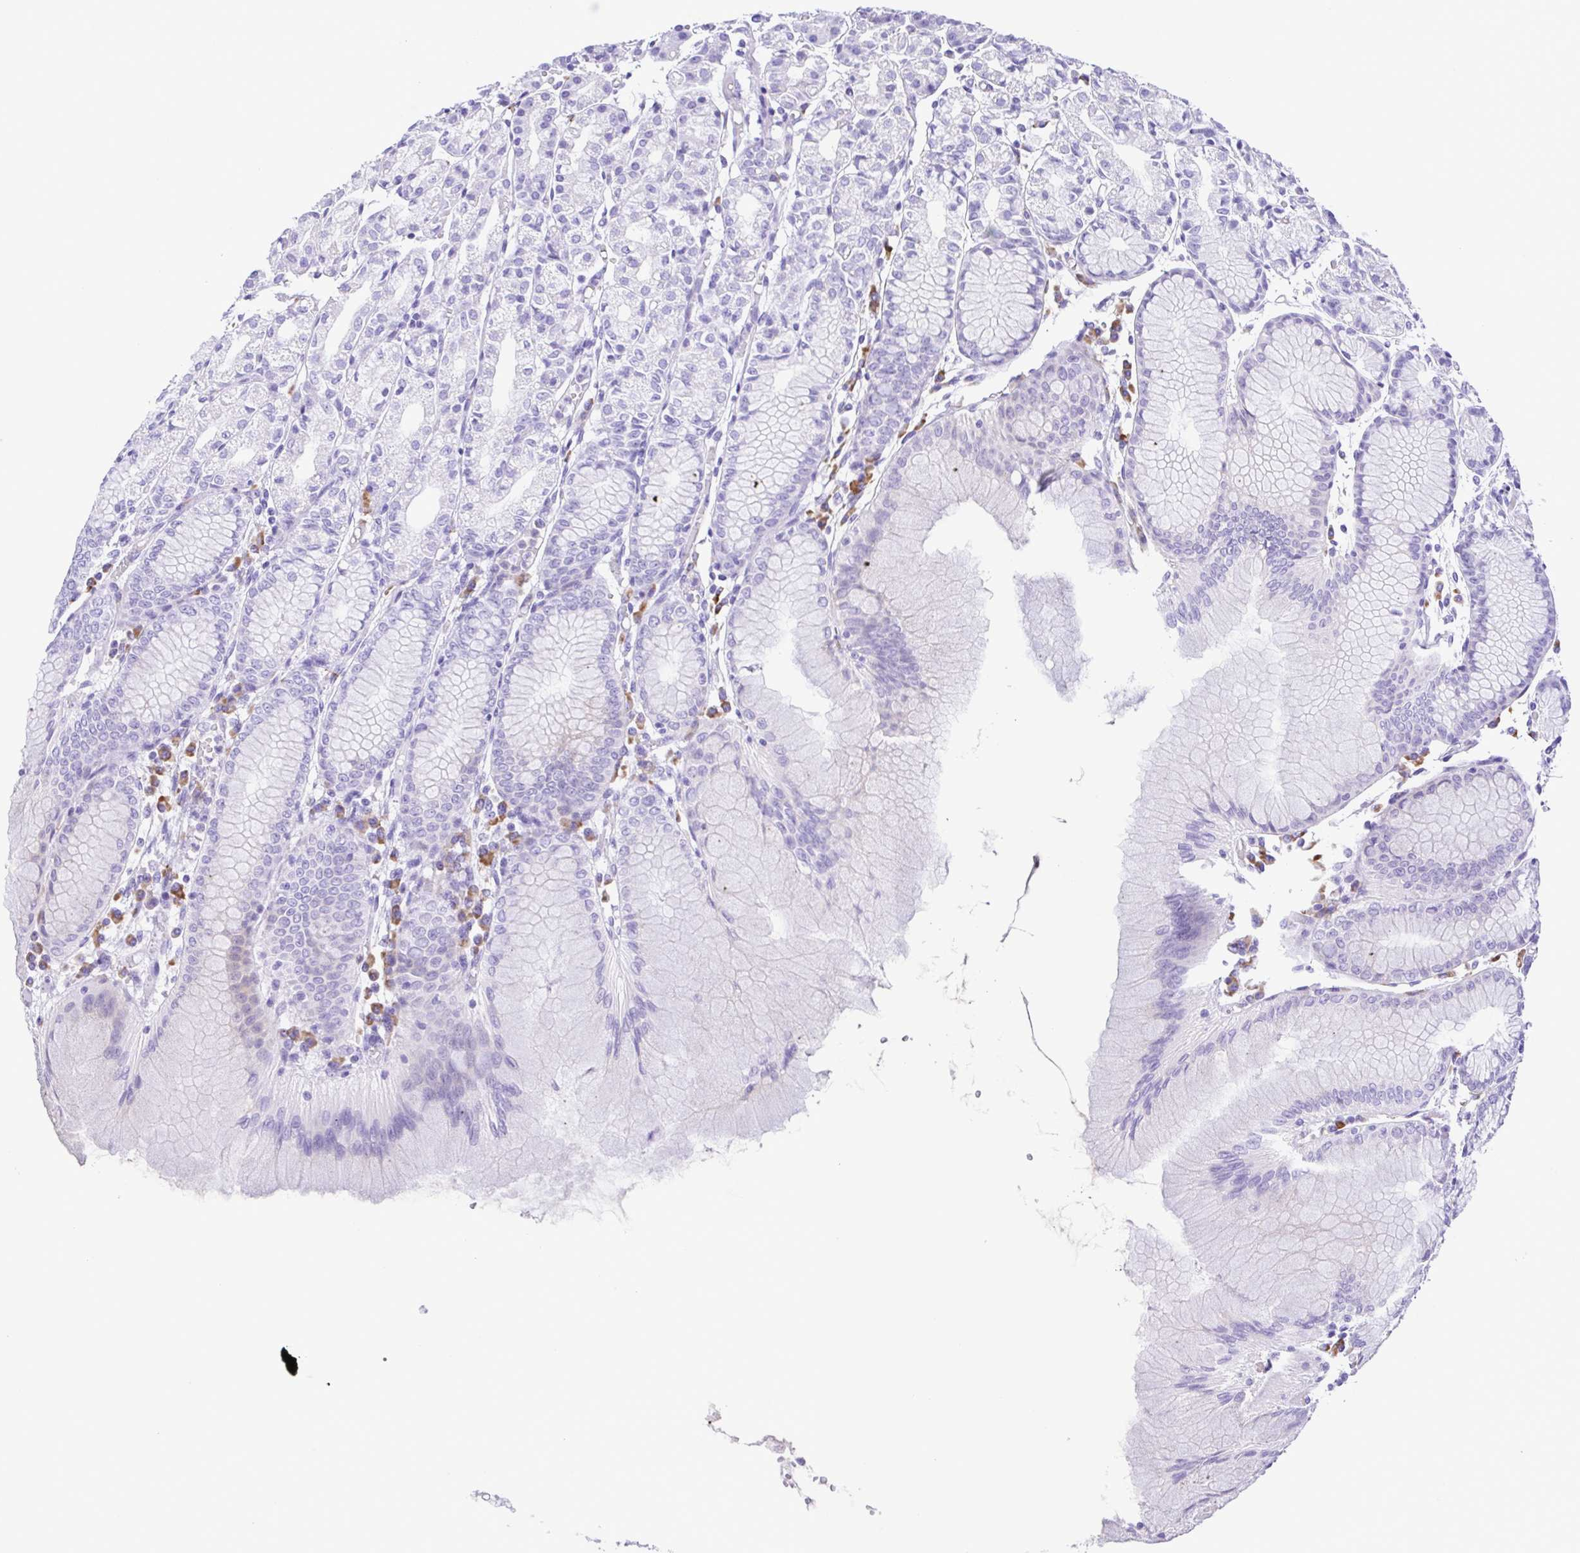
{"staining": {"intensity": "negative", "quantity": "none", "location": "none"}, "tissue": "stomach", "cell_type": "Glandular cells", "image_type": "normal", "snomed": [{"axis": "morphology", "description": "Normal tissue, NOS"}, {"axis": "topography", "description": "Stomach"}], "caption": "IHC micrograph of normal stomach stained for a protein (brown), which exhibits no positivity in glandular cells. The staining was performed using DAB to visualize the protein expression in brown, while the nuclei were stained in blue with hematoxylin (Magnification: 20x).", "gene": "GPR17", "patient": {"sex": "female", "age": 57}}